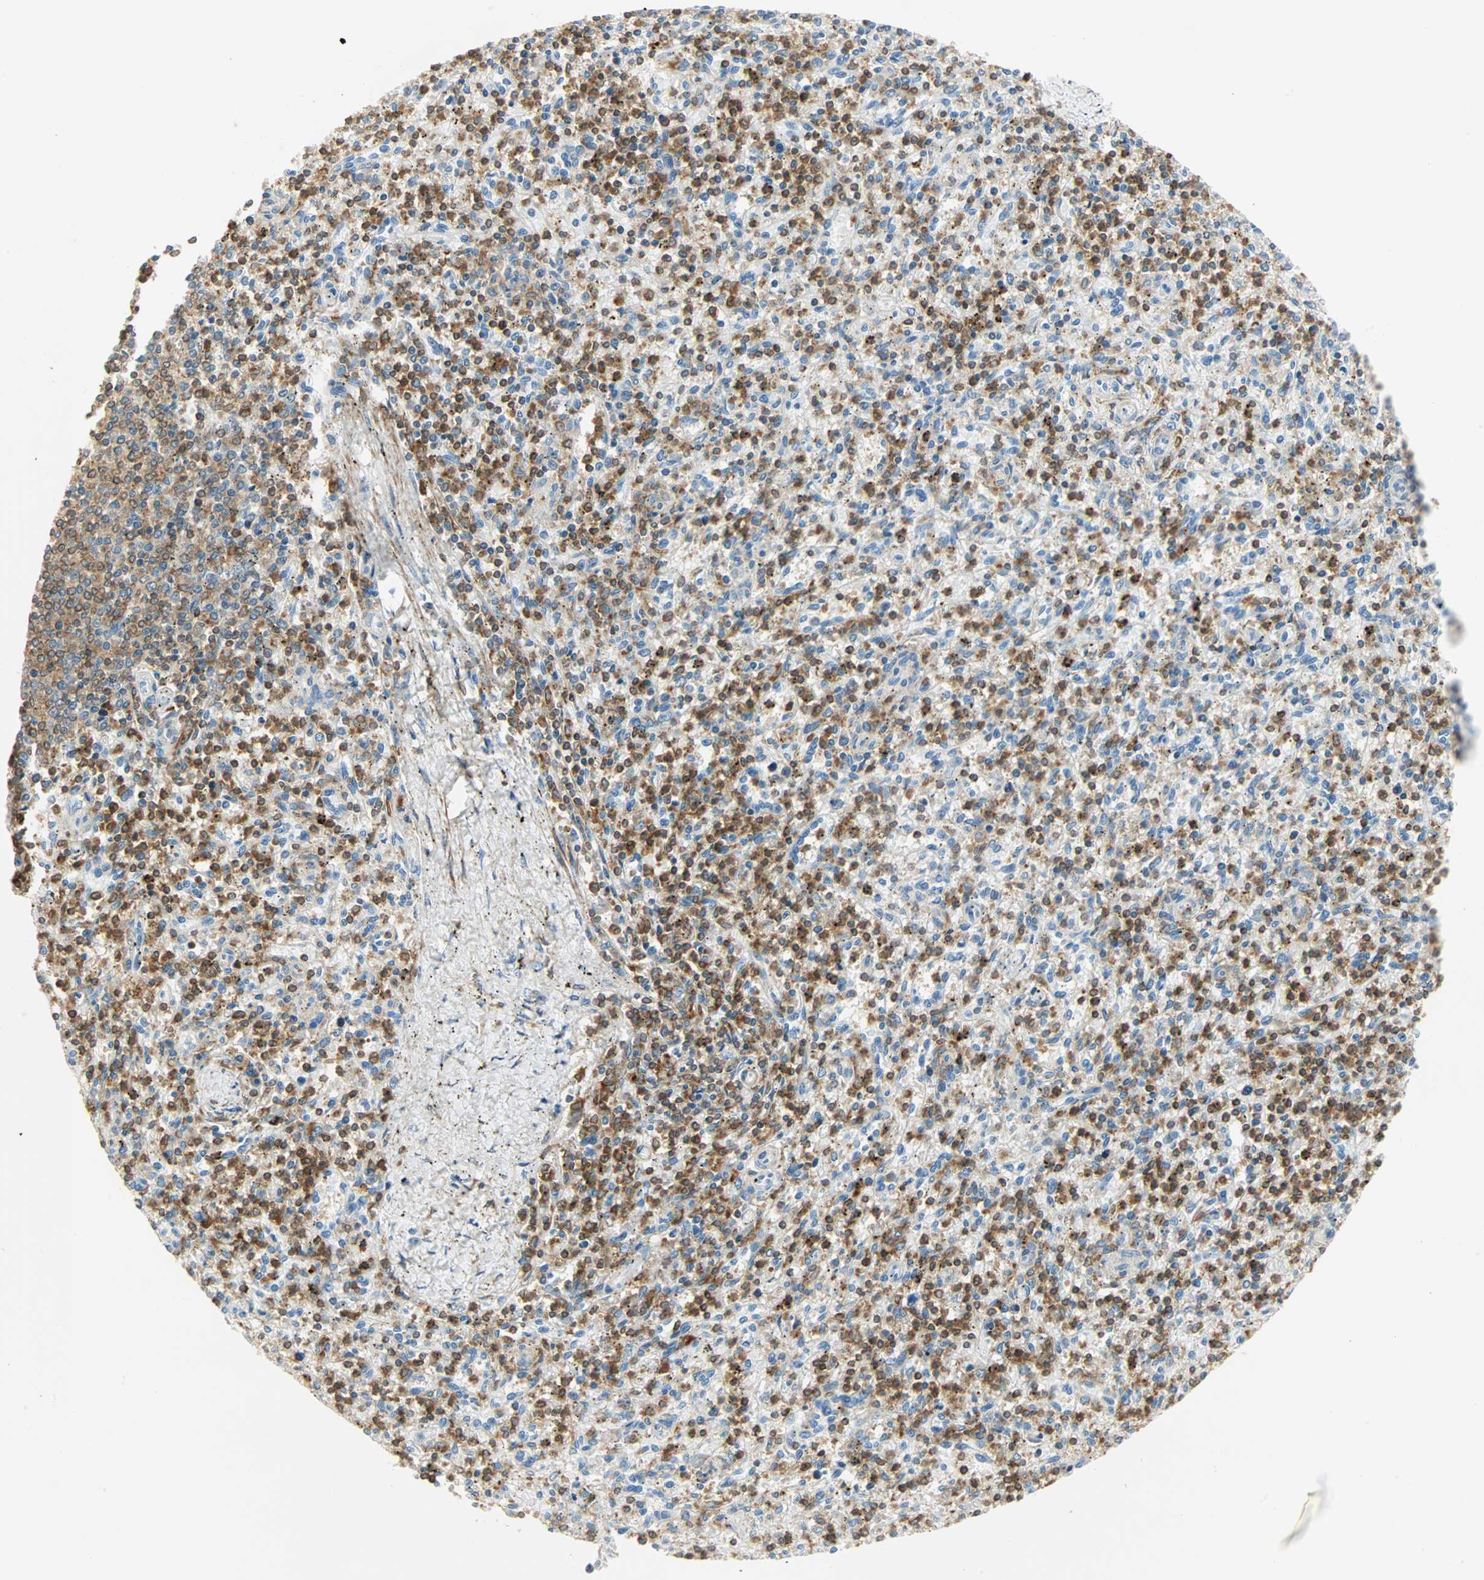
{"staining": {"intensity": "strong", "quantity": "<25%", "location": "cytoplasmic/membranous"}, "tissue": "spleen", "cell_type": "Cells in red pulp", "image_type": "normal", "snomed": [{"axis": "morphology", "description": "Normal tissue, NOS"}, {"axis": "topography", "description": "Spleen"}], "caption": "Protein staining of benign spleen demonstrates strong cytoplasmic/membranous staining in about <25% of cells in red pulp. The staining was performed using DAB (3,3'-diaminobenzidine), with brown indicating positive protein expression. Nuclei are stained blue with hematoxylin.", "gene": "FMNL1", "patient": {"sex": "male", "age": 72}}